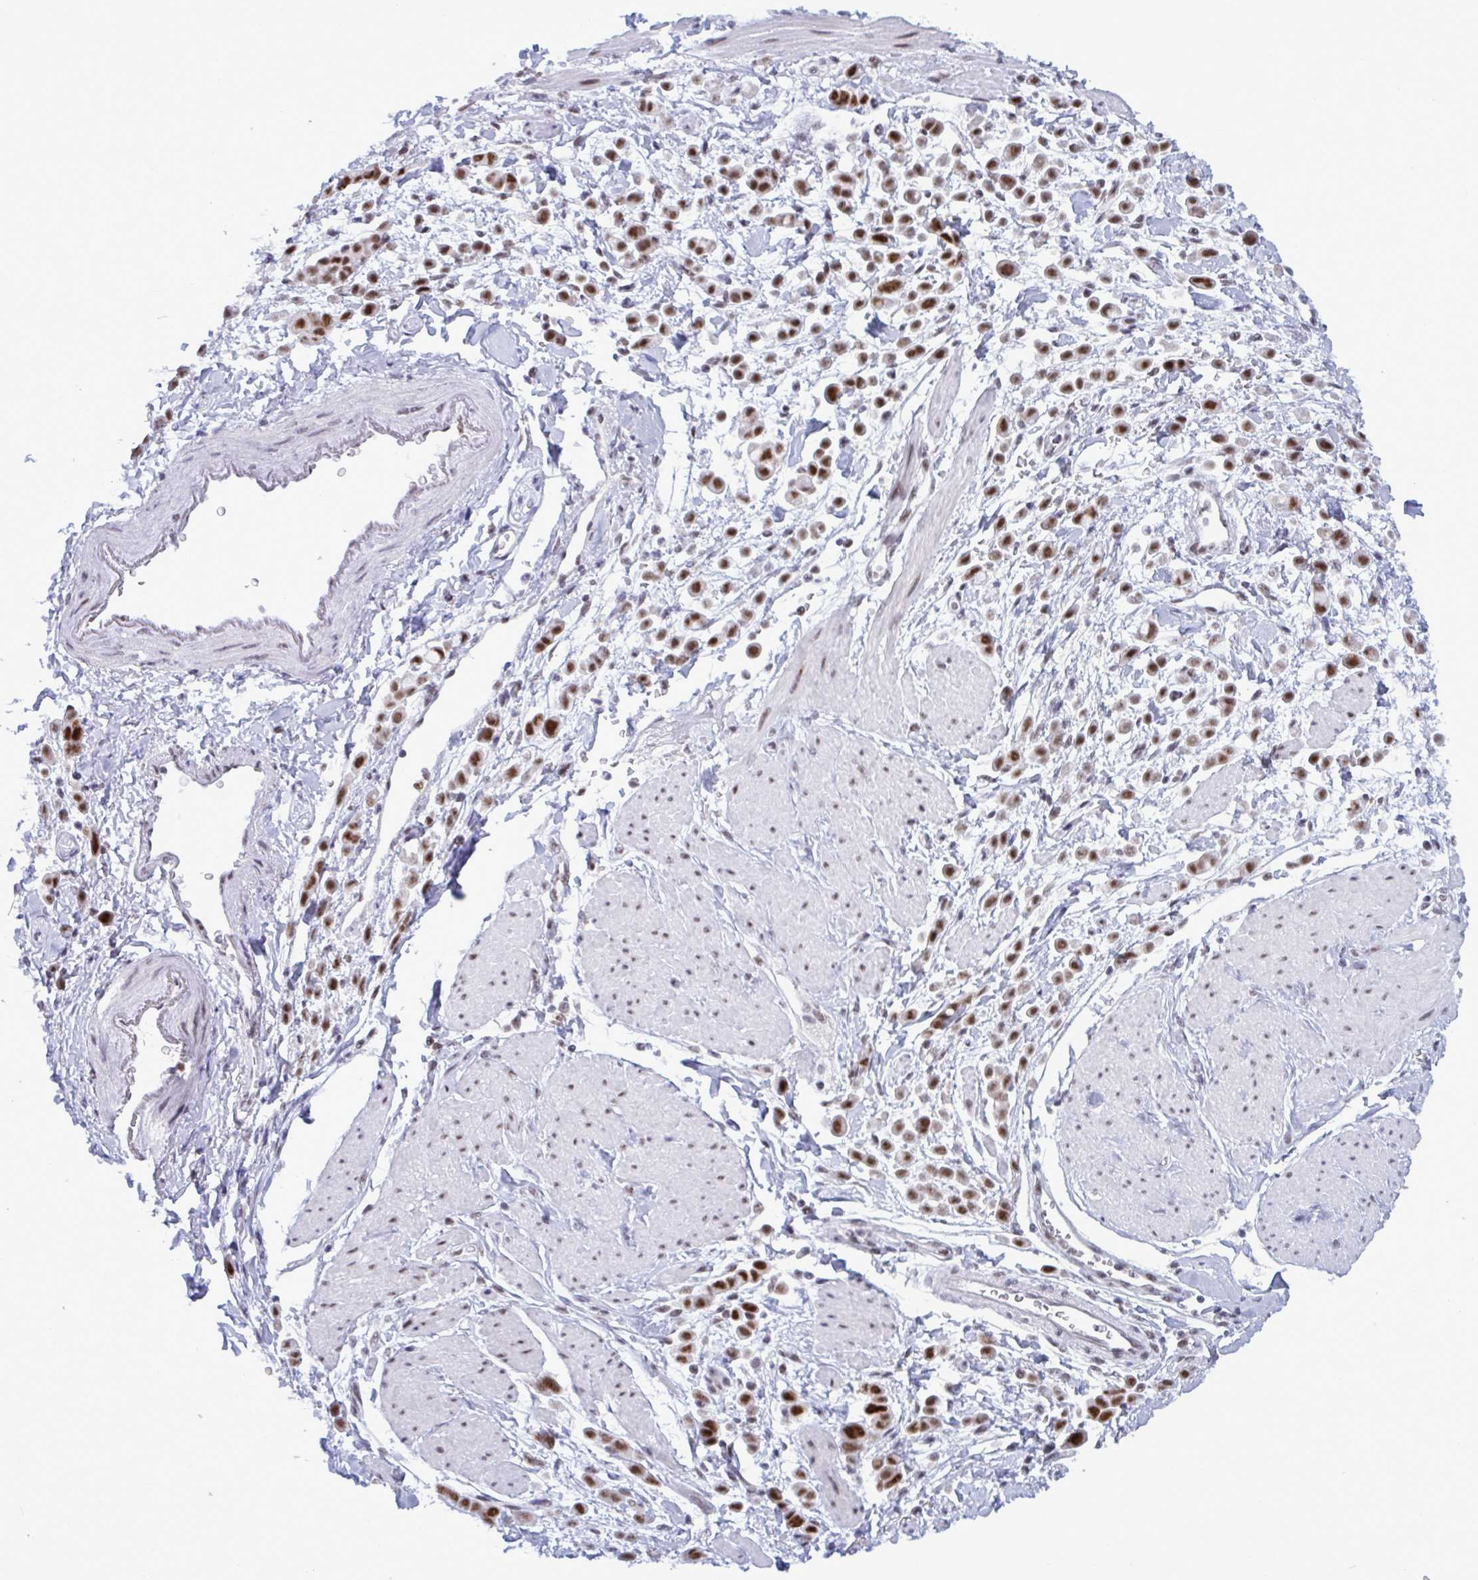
{"staining": {"intensity": "strong", "quantity": ">75%", "location": "nuclear"}, "tissue": "pancreatic cancer", "cell_type": "Tumor cells", "image_type": "cancer", "snomed": [{"axis": "morphology", "description": "Normal tissue, NOS"}, {"axis": "morphology", "description": "Adenocarcinoma, NOS"}, {"axis": "topography", "description": "Pancreas"}], "caption": "About >75% of tumor cells in human pancreatic cancer exhibit strong nuclear protein staining as visualized by brown immunohistochemical staining.", "gene": "PPP1R10", "patient": {"sex": "female", "age": 64}}